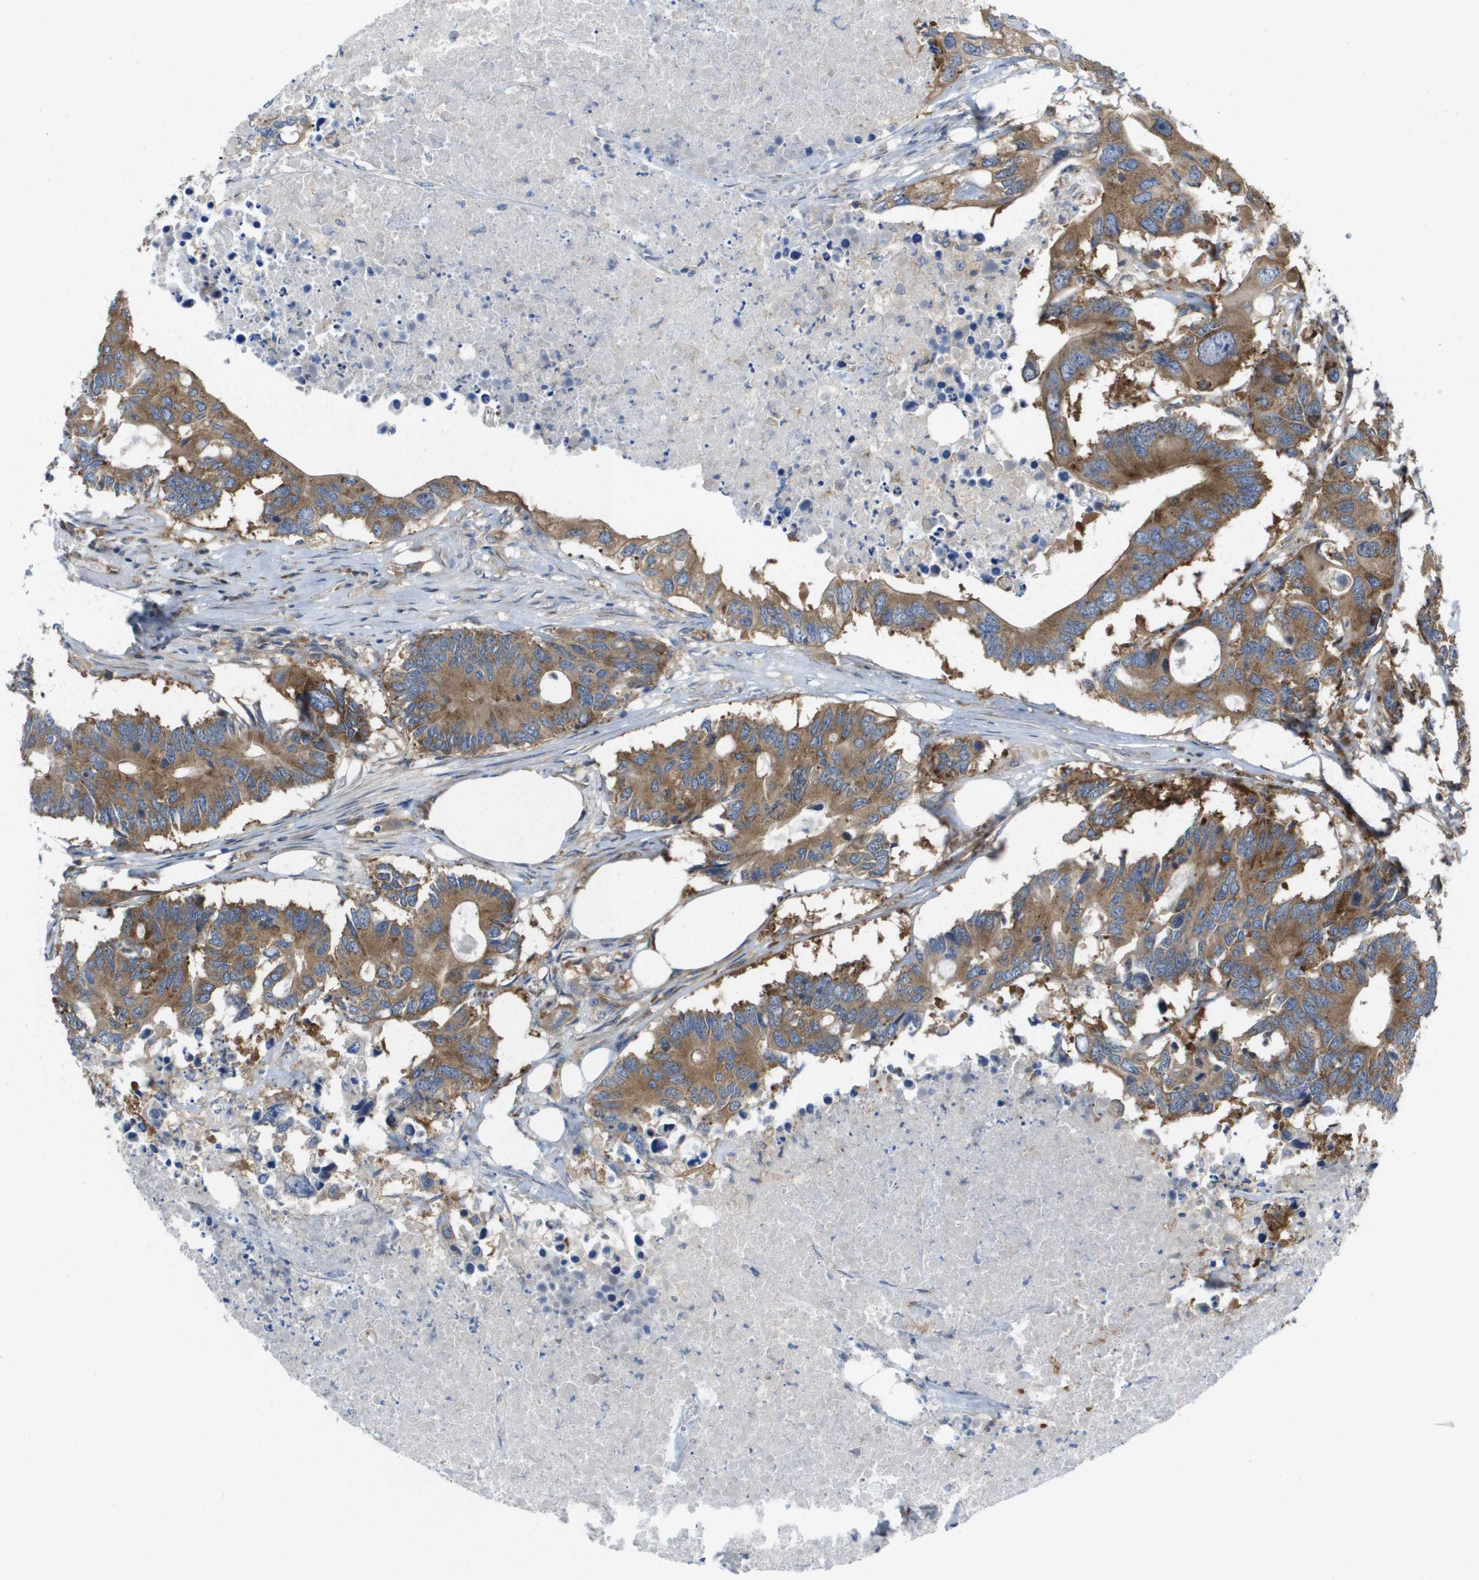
{"staining": {"intensity": "moderate", "quantity": ">75%", "location": "cytoplasmic/membranous"}, "tissue": "colorectal cancer", "cell_type": "Tumor cells", "image_type": "cancer", "snomed": [{"axis": "morphology", "description": "Adenocarcinoma, NOS"}, {"axis": "topography", "description": "Colon"}], "caption": "Adenocarcinoma (colorectal) tissue shows moderate cytoplasmic/membranous staining in approximately >75% of tumor cells, visualized by immunohistochemistry.", "gene": "EIF4G2", "patient": {"sex": "male", "age": 71}}